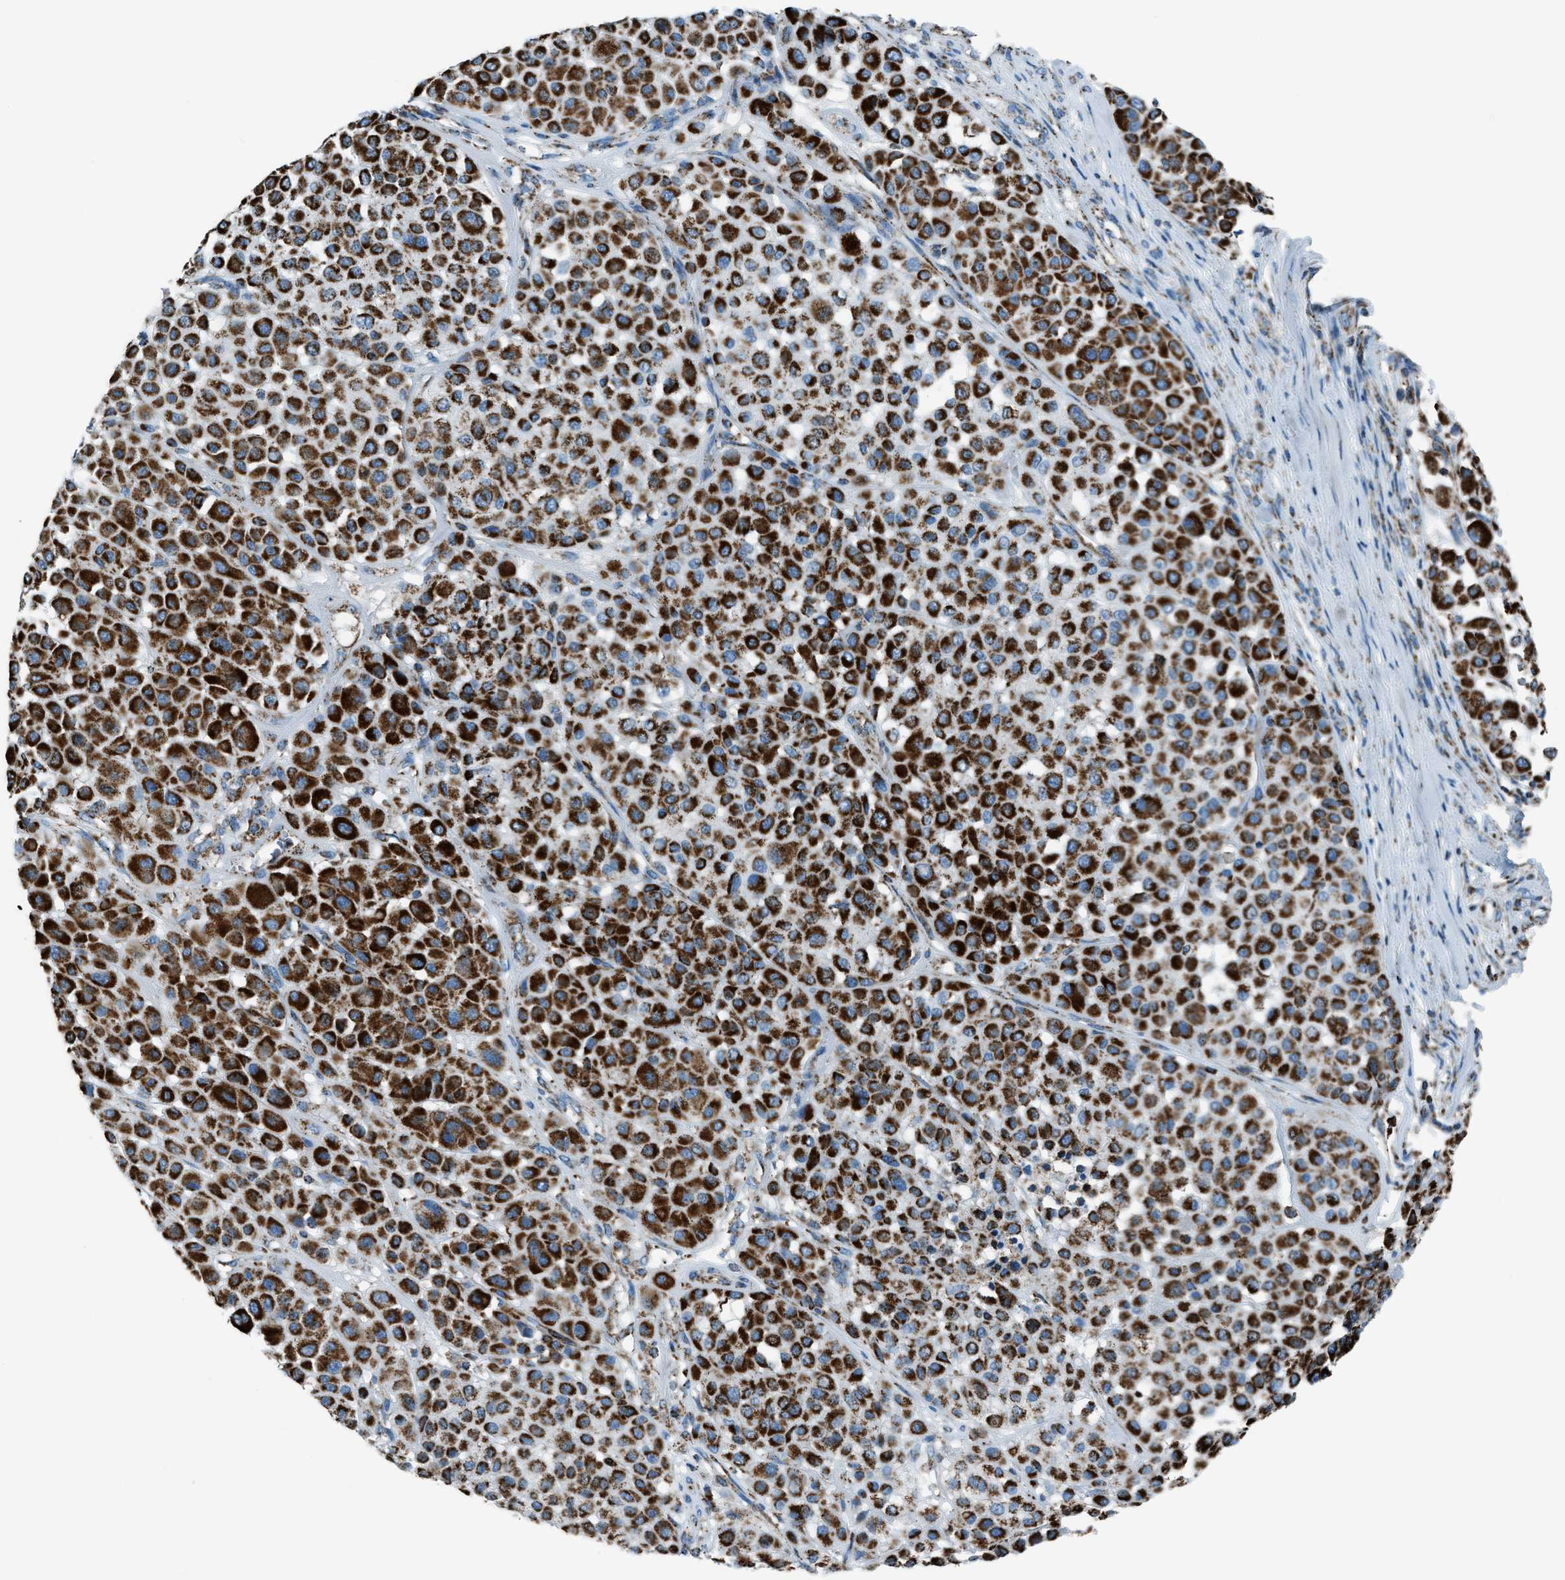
{"staining": {"intensity": "strong", "quantity": ">75%", "location": "cytoplasmic/membranous"}, "tissue": "melanoma", "cell_type": "Tumor cells", "image_type": "cancer", "snomed": [{"axis": "morphology", "description": "Malignant melanoma, Metastatic site"}, {"axis": "topography", "description": "Soft tissue"}], "caption": "Protein expression analysis of malignant melanoma (metastatic site) demonstrates strong cytoplasmic/membranous positivity in about >75% of tumor cells.", "gene": "MDH2", "patient": {"sex": "male", "age": 41}}